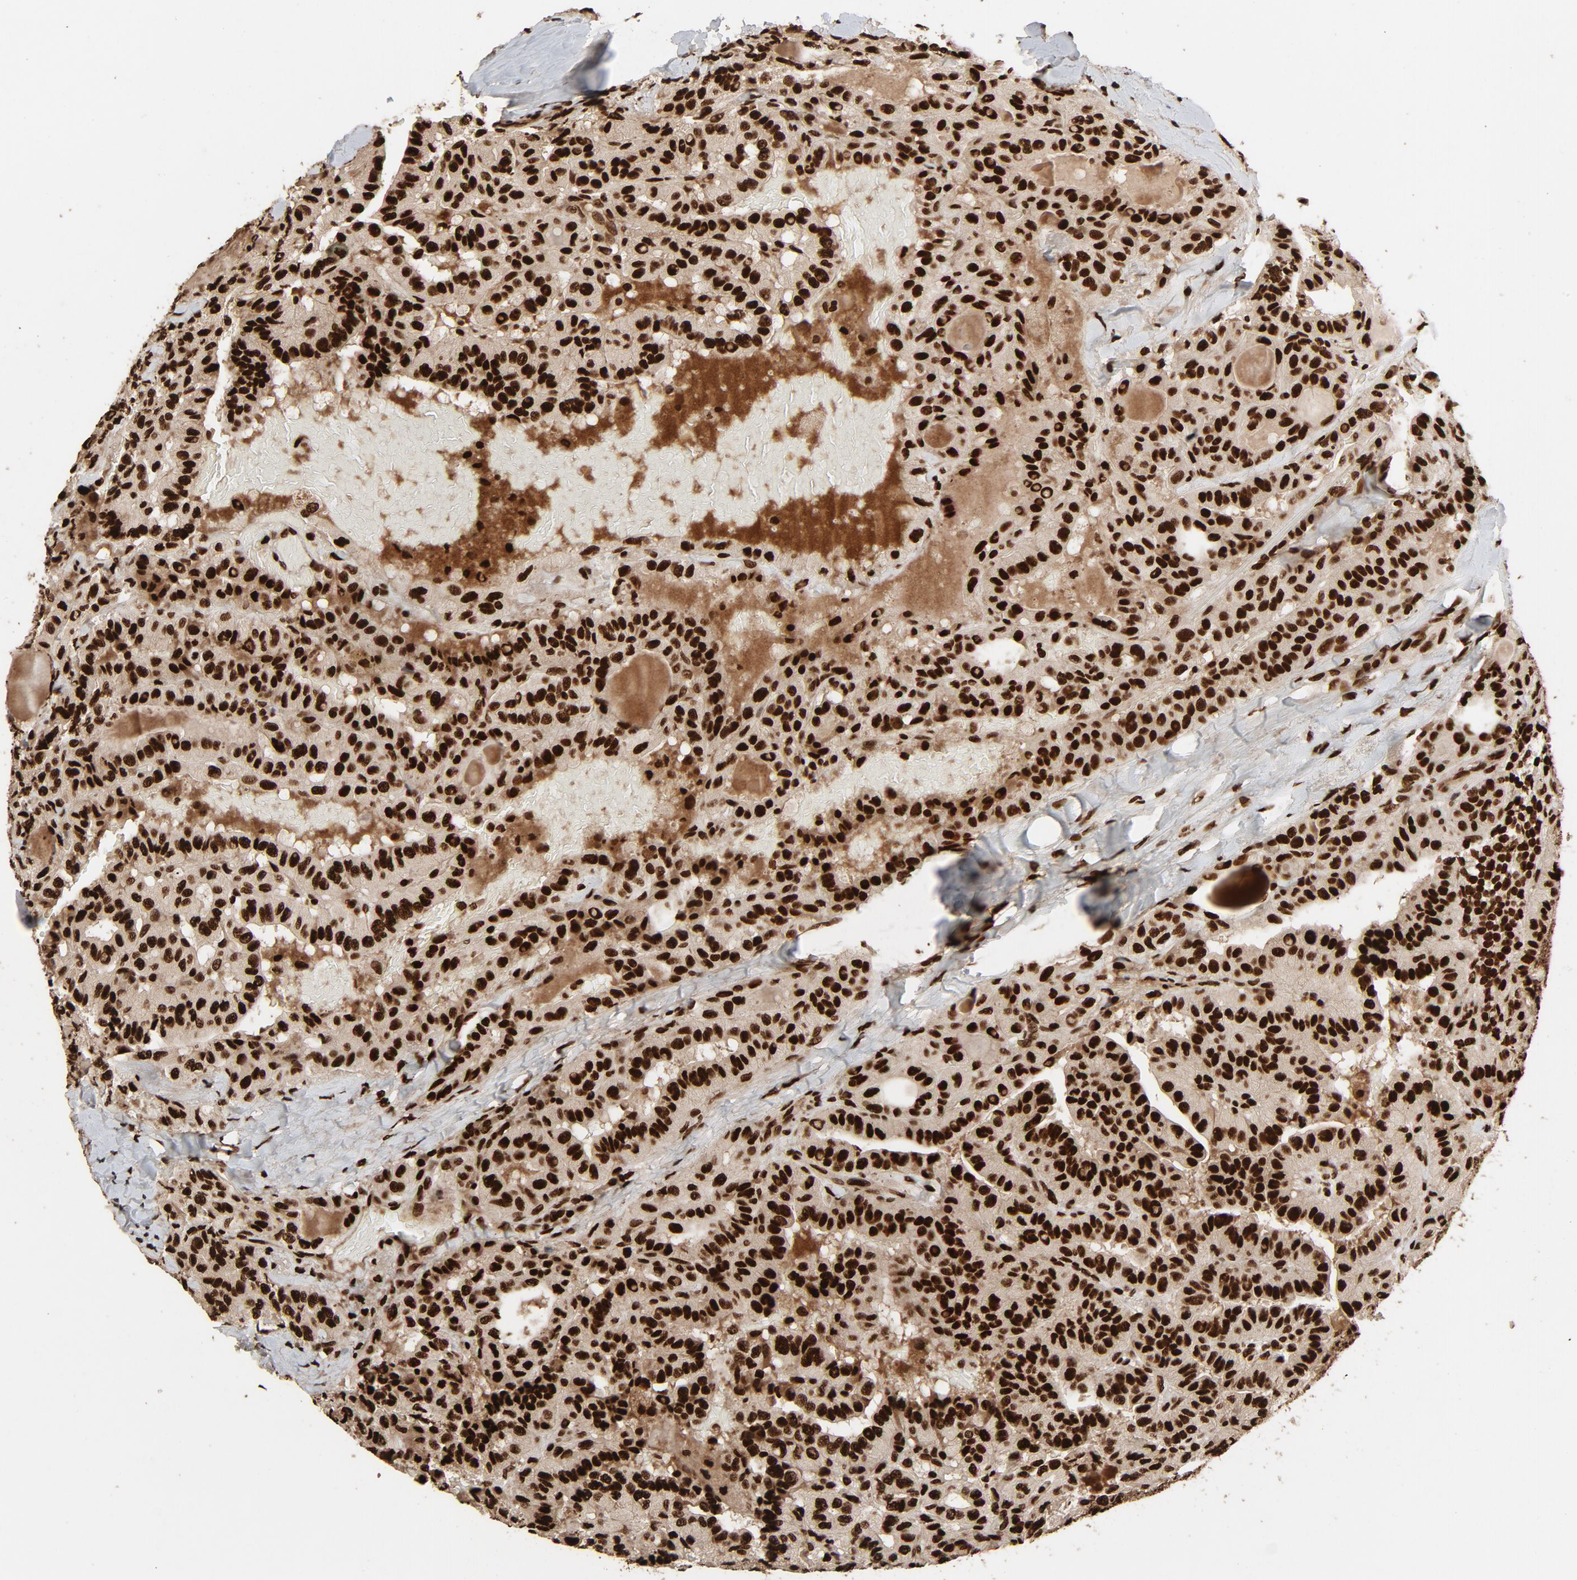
{"staining": {"intensity": "strong", "quantity": ">75%", "location": "nuclear"}, "tissue": "thyroid cancer", "cell_type": "Tumor cells", "image_type": "cancer", "snomed": [{"axis": "morphology", "description": "Papillary adenocarcinoma, NOS"}, {"axis": "topography", "description": "Thyroid gland"}], "caption": "Immunohistochemistry (IHC) histopathology image of human thyroid cancer (papillary adenocarcinoma) stained for a protein (brown), which shows high levels of strong nuclear positivity in about >75% of tumor cells.", "gene": "TP53BP1", "patient": {"sex": "male", "age": 77}}